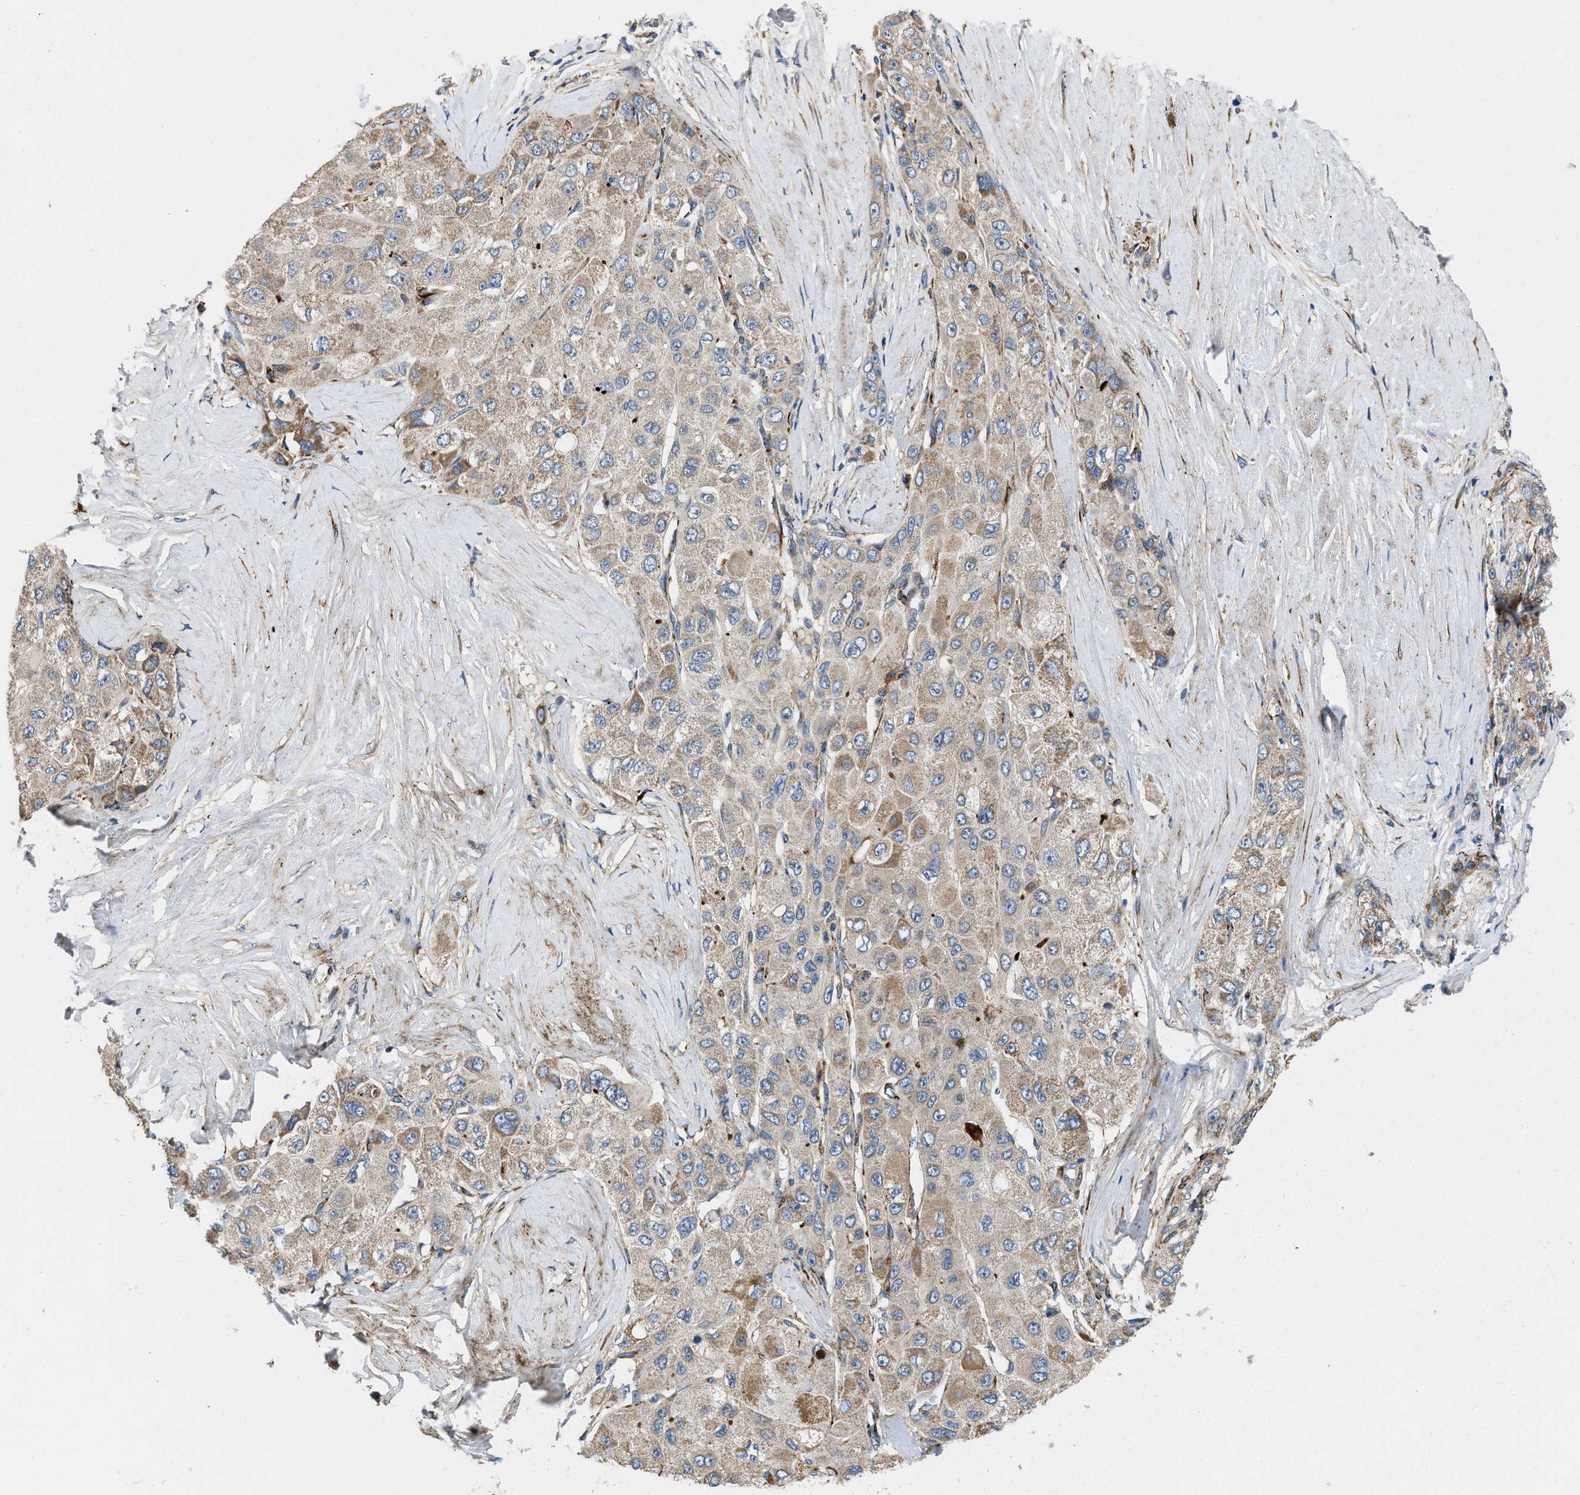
{"staining": {"intensity": "weak", "quantity": "<25%", "location": "cytoplasmic/membranous"}, "tissue": "liver cancer", "cell_type": "Tumor cells", "image_type": "cancer", "snomed": [{"axis": "morphology", "description": "Carcinoma, Hepatocellular, NOS"}, {"axis": "topography", "description": "Liver"}], "caption": "Tumor cells are negative for protein expression in human liver cancer.", "gene": "ZNF599", "patient": {"sex": "male", "age": 80}}